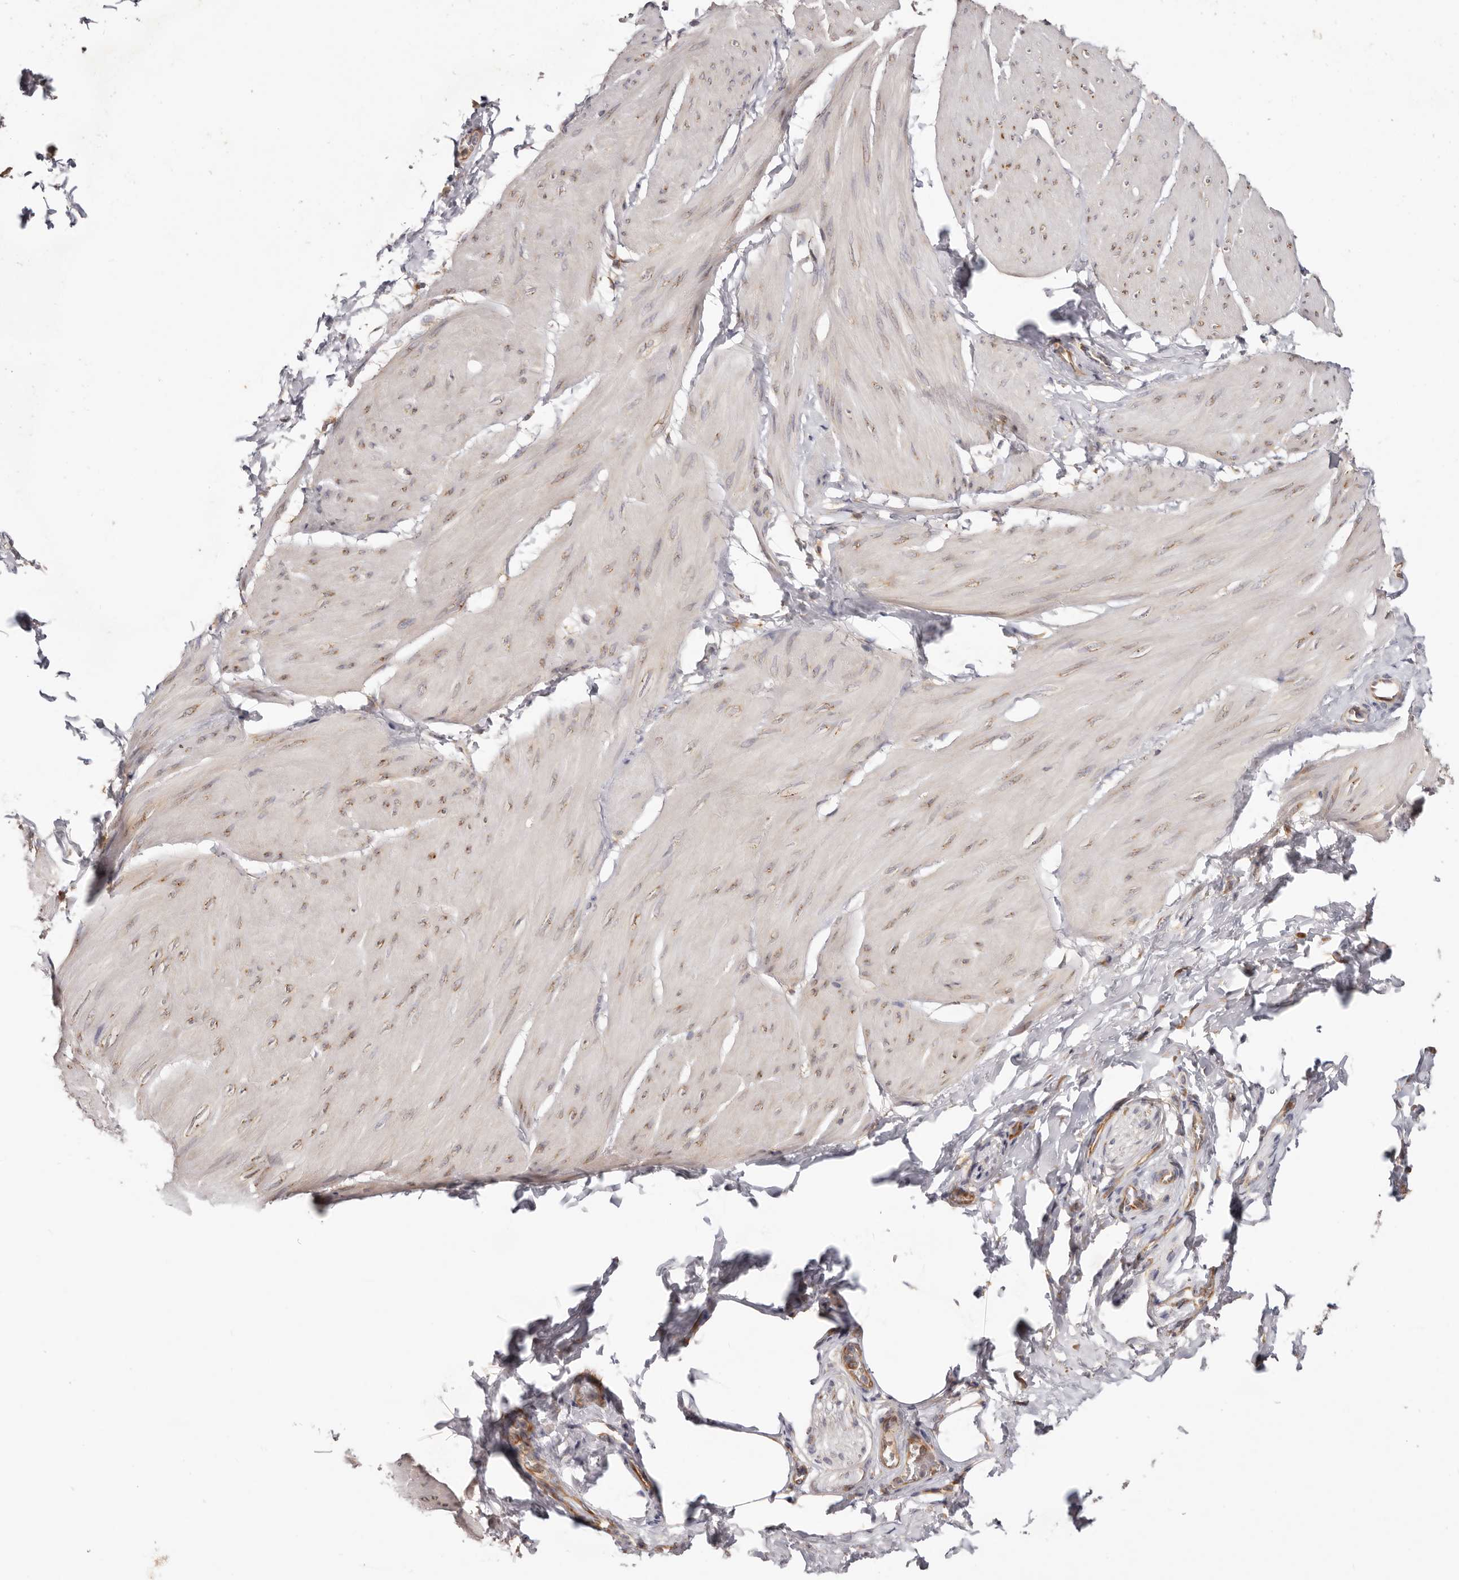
{"staining": {"intensity": "negative", "quantity": "none", "location": "none"}, "tissue": "smooth muscle", "cell_type": "Smooth muscle cells", "image_type": "normal", "snomed": [{"axis": "morphology", "description": "Urothelial carcinoma, High grade"}, {"axis": "topography", "description": "Urinary bladder"}], "caption": "Immunohistochemistry (IHC) micrograph of normal smooth muscle: human smooth muscle stained with DAB (3,3'-diaminobenzidine) shows no significant protein positivity in smooth muscle cells.", "gene": "EPRS1", "patient": {"sex": "male", "age": 46}}